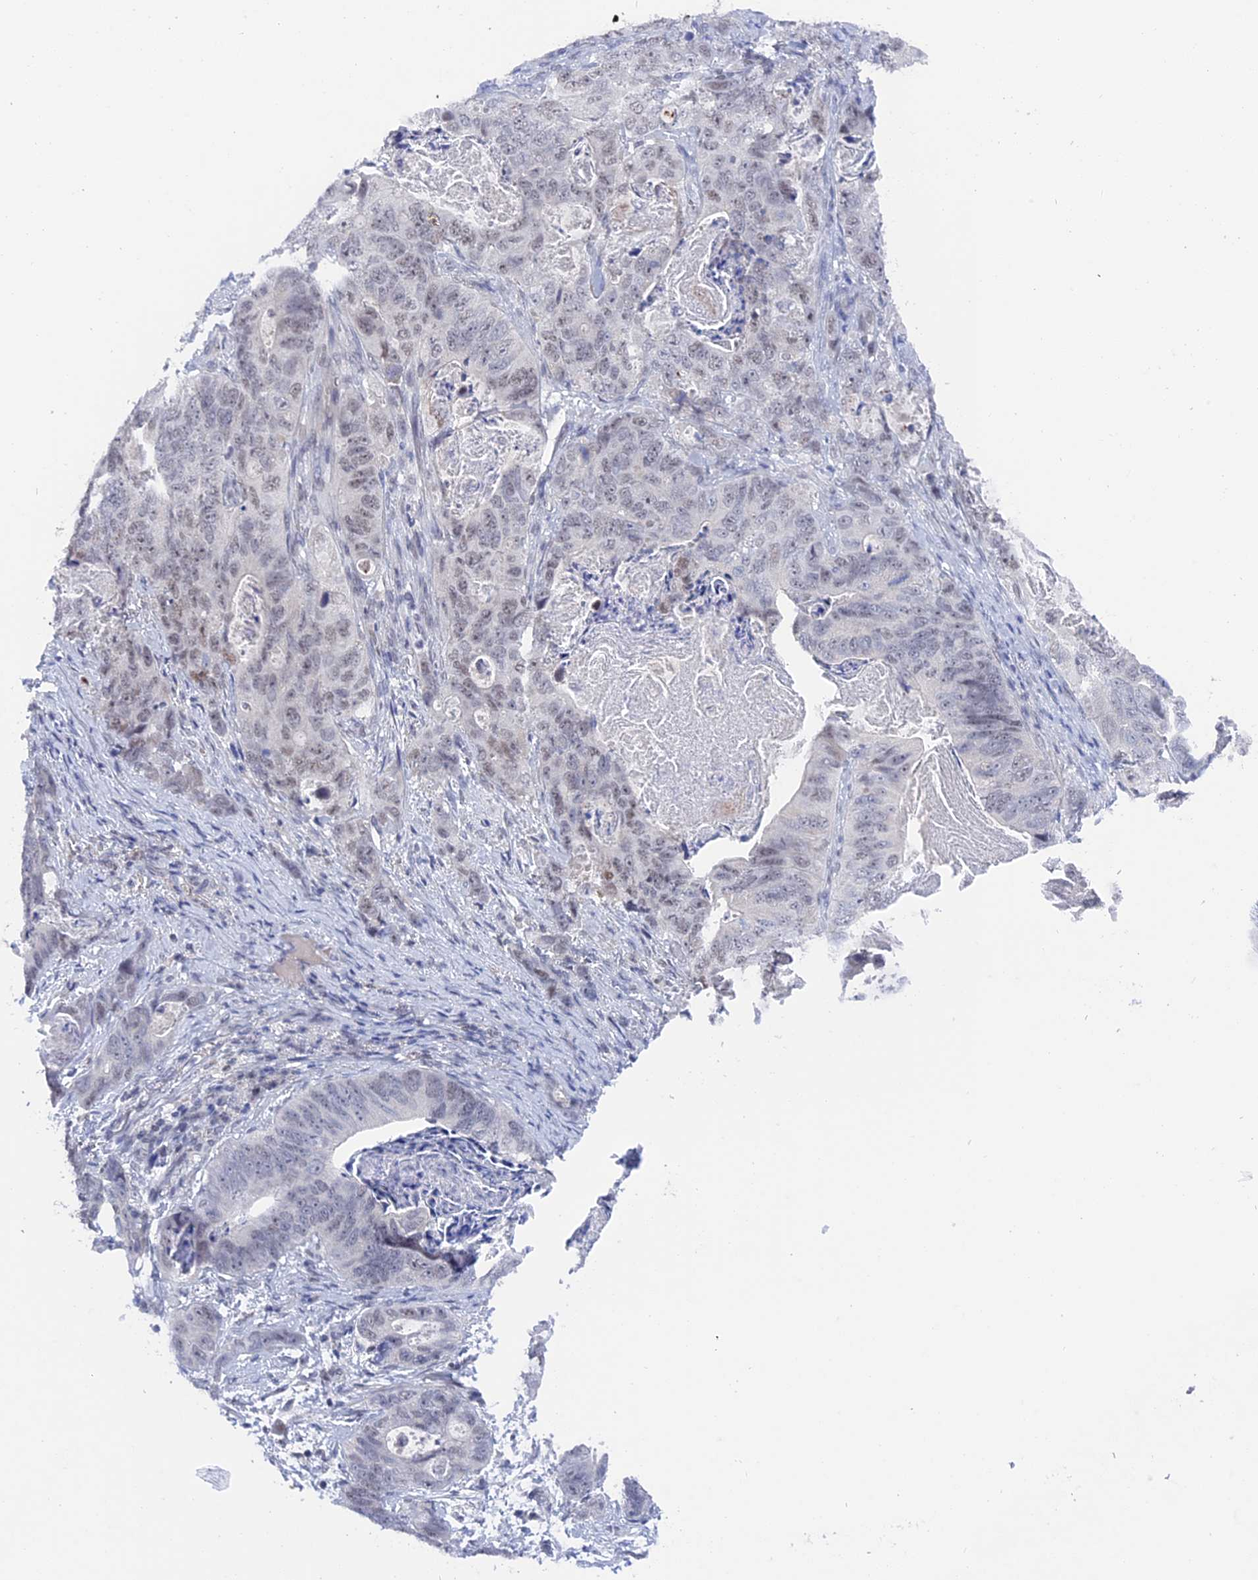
{"staining": {"intensity": "negative", "quantity": "none", "location": "none"}, "tissue": "stomach cancer", "cell_type": "Tumor cells", "image_type": "cancer", "snomed": [{"axis": "morphology", "description": "Normal tissue, NOS"}, {"axis": "morphology", "description": "Adenocarcinoma, NOS"}, {"axis": "topography", "description": "Stomach"}], "caption": "IHC image of stomach cancer (adenocarcinoma) stained for a protein (brown), which exhibits no expression in tumor cells. (DAB (3,3'-diaminobenzidine) immunohistochemistry (IHC) visualized using brightfield microscopy, high magnification).", "gene": "BRD2", "patient": {"sex": "female", "age": 89}}